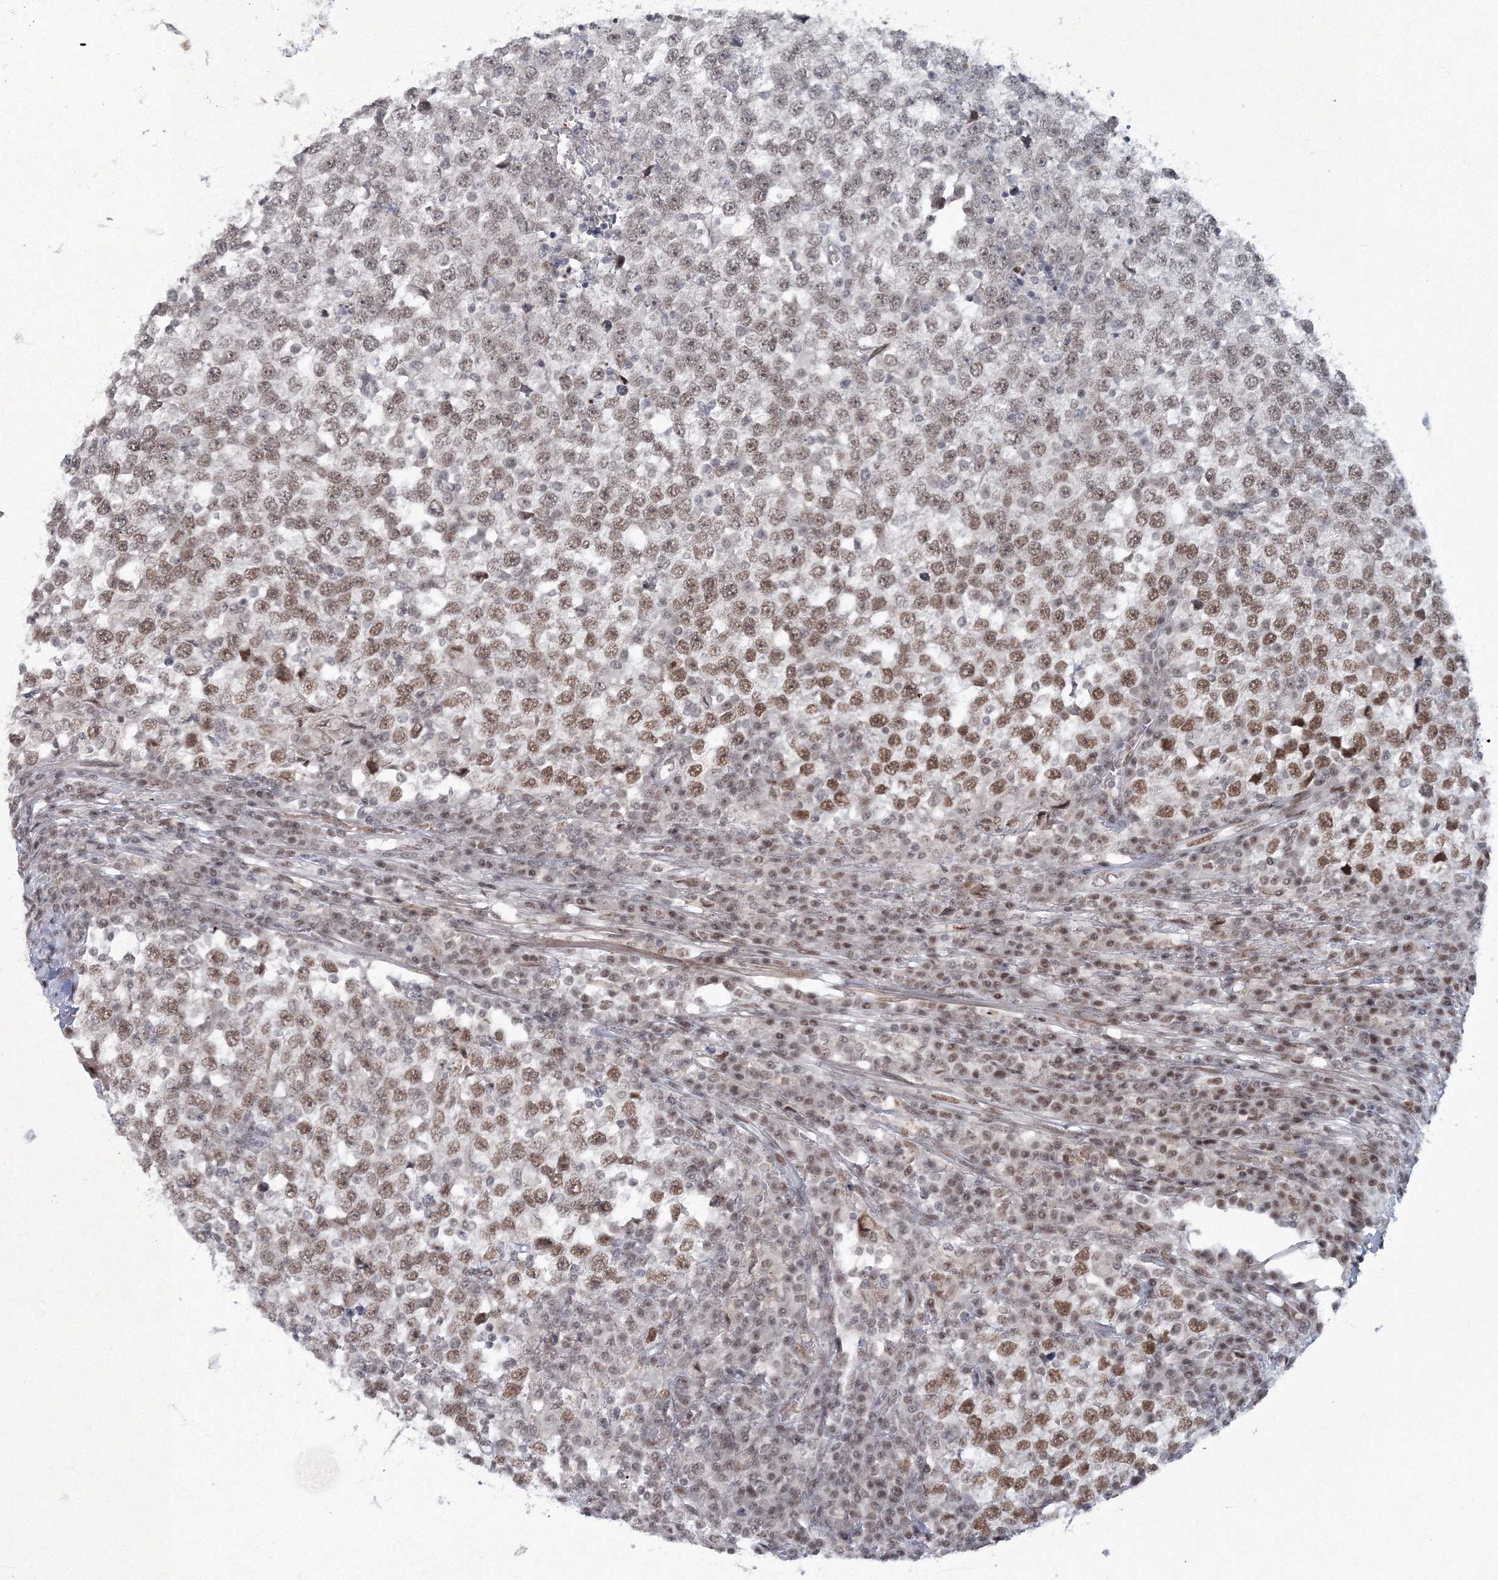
{"staining": {"intensity": "moderate", "quantity": ">75%", "location": "nuclear"}, "tissue": "testis cancer", "cell_type": "Tumor cells", "image_type": "cancer", "snomed": [{"axis": "morphology", "description": "Seminoma, NOS"}, {"axis": "topography", "description": "Testis"}], "caption": "A medium amount of moderate nuclear staining is seen in approximately >75% of tumor cells in testis cancer (seminoma) tissue. Nuclei are stained in blue.", "gene": "C3orf33", "patient": {"sex": "male", "age": 65}}